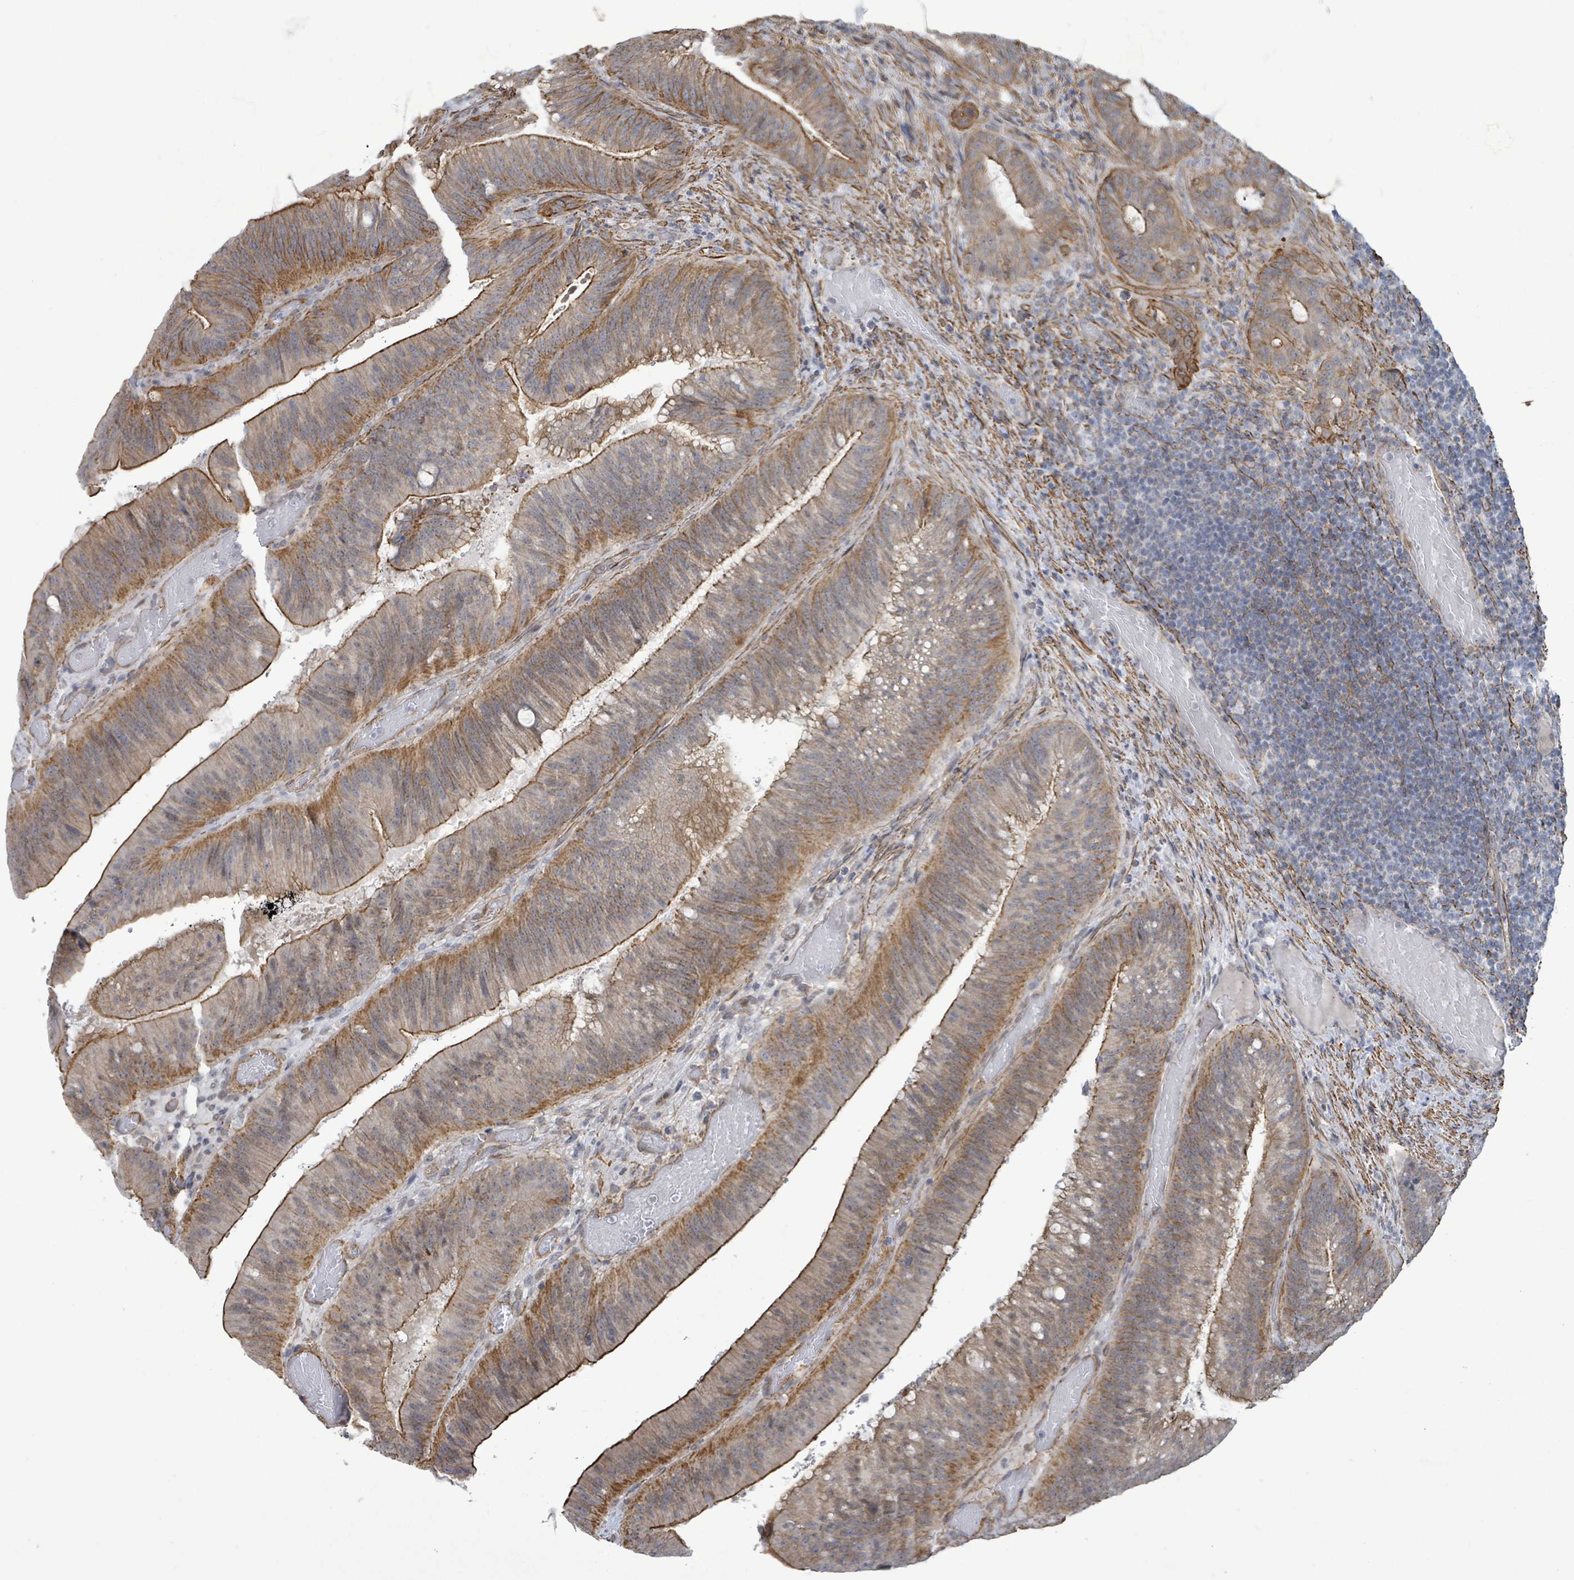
{"staining": {"intensity": "moderate", "quantity": ">75%", "location": "cytoplasmic/membranous"}, "tissue": "colorectal cancer", "cell_type": "Tumor cells", "image_type": "cancer", "snomed": [{"axis": "morphology", "description": "Adenocarcinoma, NOS"}, {"axis": "topography", "description": "Colon"}], "caption": "Protein analysis of colorectal cancer tissue shows moderate cytoplasmic/membranous expression in approximately >75% of tumor cells. (IHC, brightfield microscopy, high magnification).", "gene": "DMRTC1B", "patient": {"sex": "female", "age": 43}}